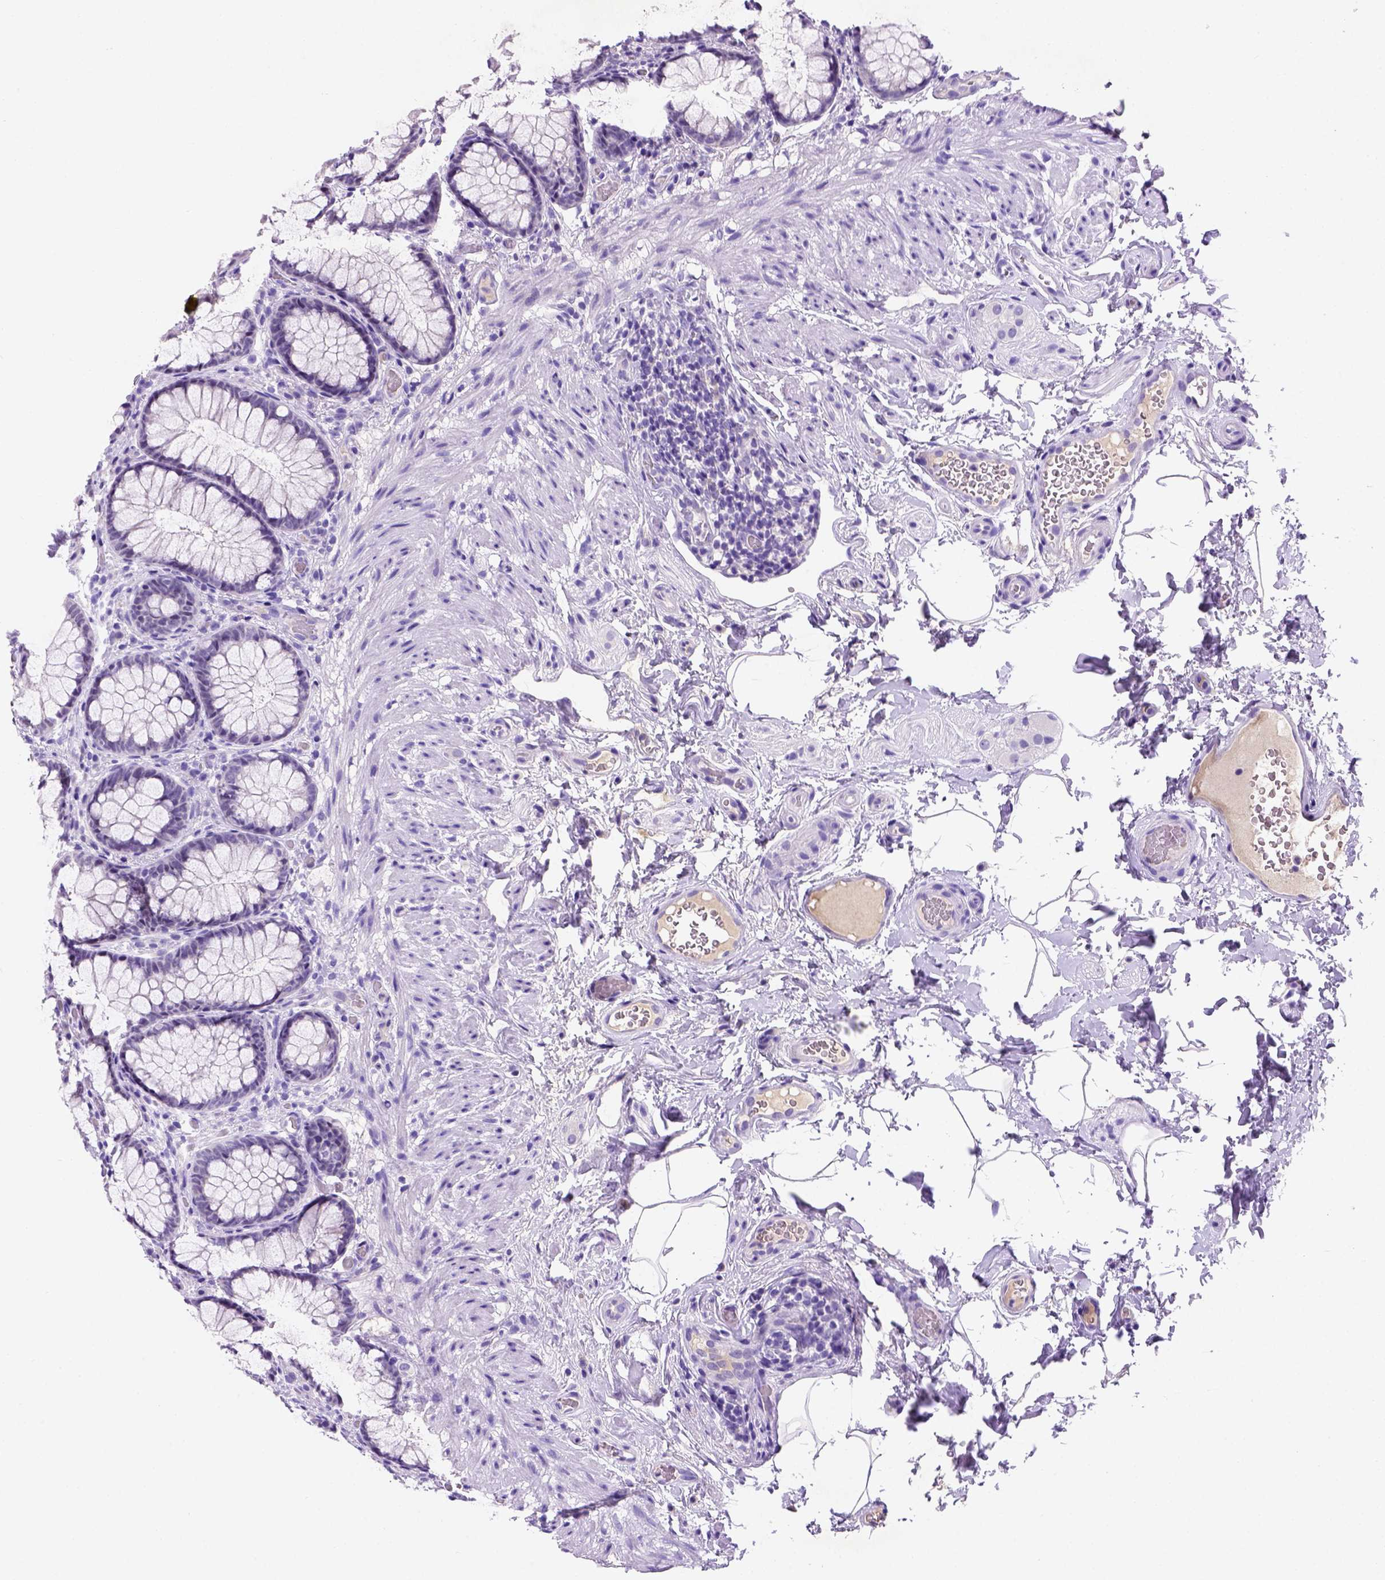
{"staining": {"intensity": "negative", "quantity": "none", "location": "none"}, "tissue": "rectum", "cell_type": "Glandular cells", "image_type": "normal", "snomed": [{"axis": "morphology", "description": "Normal tissue, NOS"}, {"axis": "topography", "description": "Rectum"}], "caption": "Human rectum stained for a protein using IHC exhibits no positivity in glandular cells.", "gene": "FAM81B", "patient": {"sex": "female", "age": 62}}